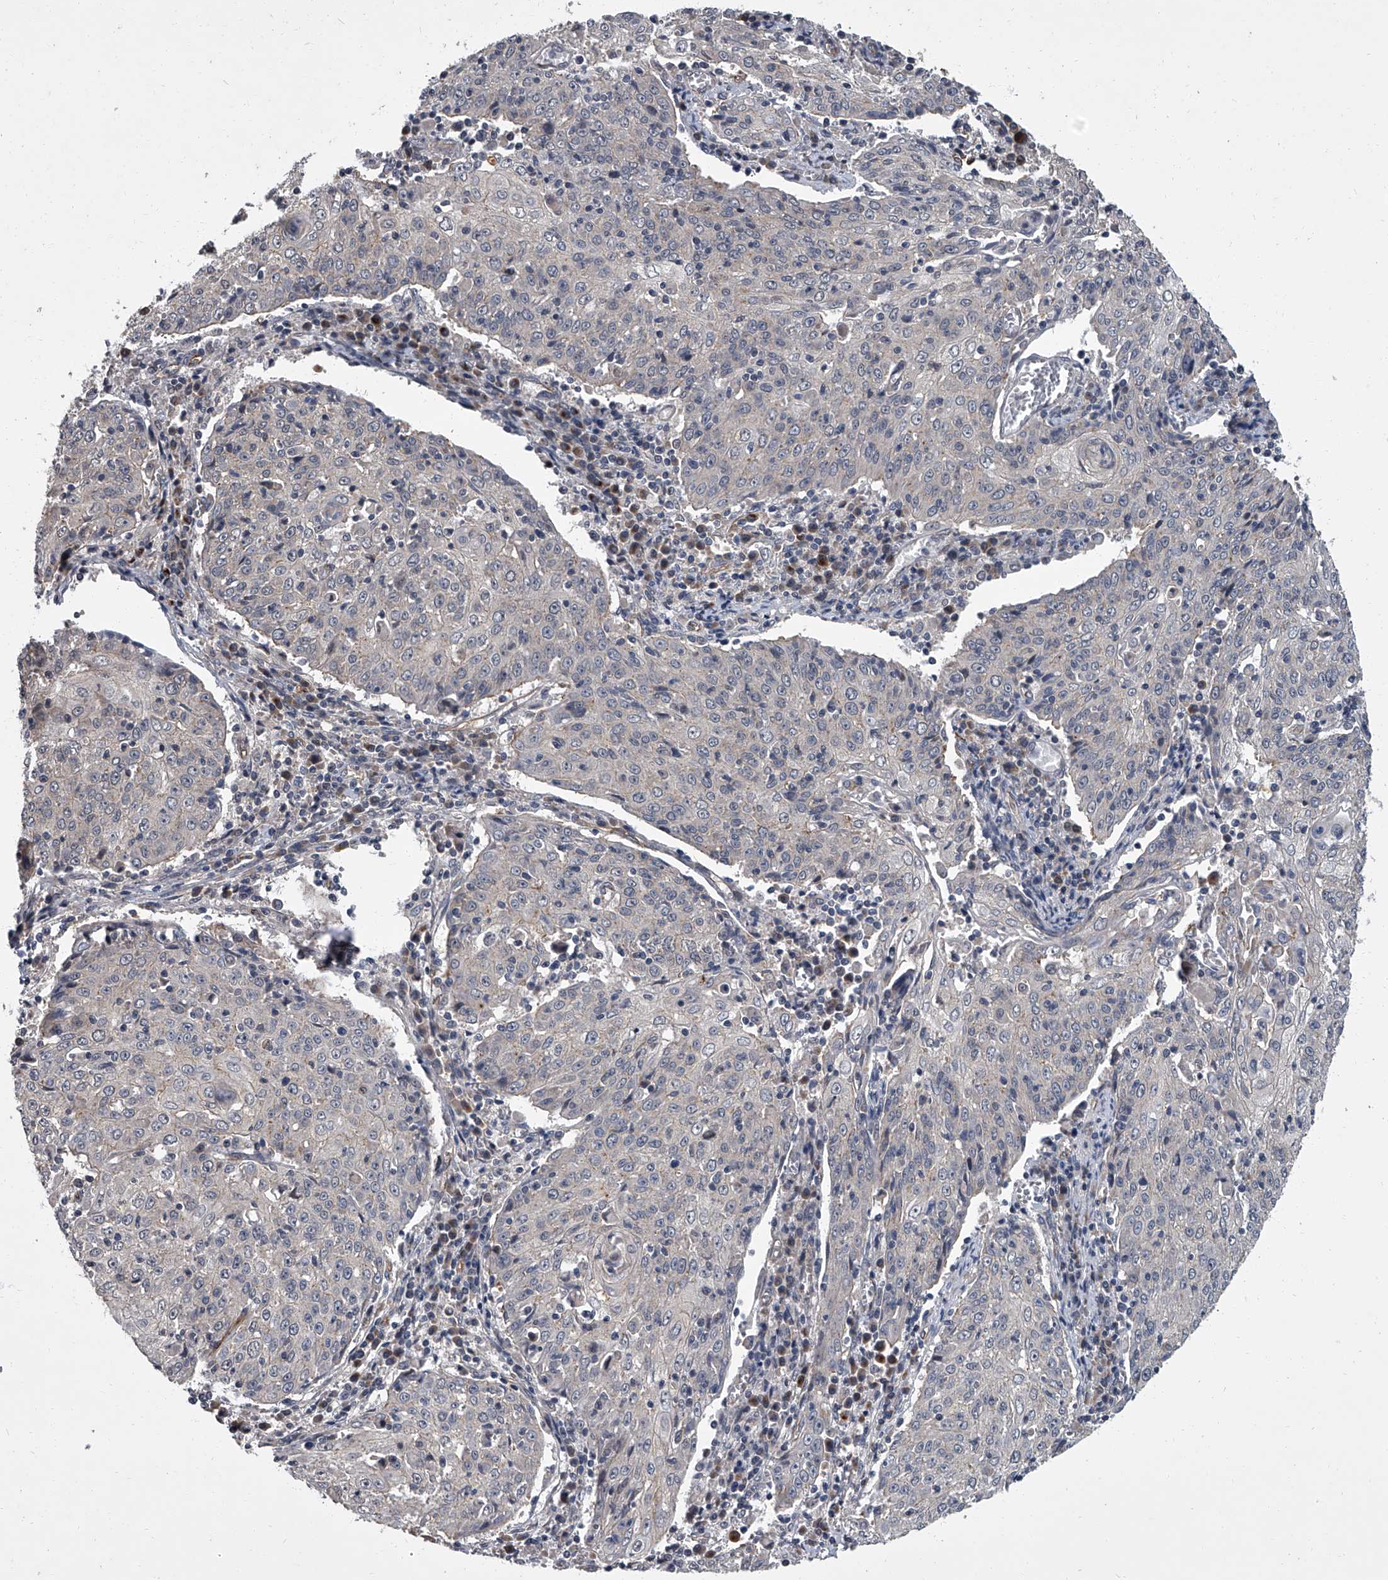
{"staining": {"intensity": "negative", "quantity": "none", "location": "none"}, "tissue": "cervical cancer", "cell_type": "Tumor cells", "image_type": "cancer", "snomed": [{"axis": "morphology", "description": "Squamous cell carcinoma, NOS"}, {"axis": "topography", "description": "Cervix"}], "caption": "Squamous cell carcinoma (cervical) was stained to show a protein in brown. There is no significant staining in tumor cells. (DAB (3,3'-diaminobenzidine) immunohistochemistry (IHC), high magnification).", "gene": "SIRT4", "patient": {"sex": "female", "age": 48}}